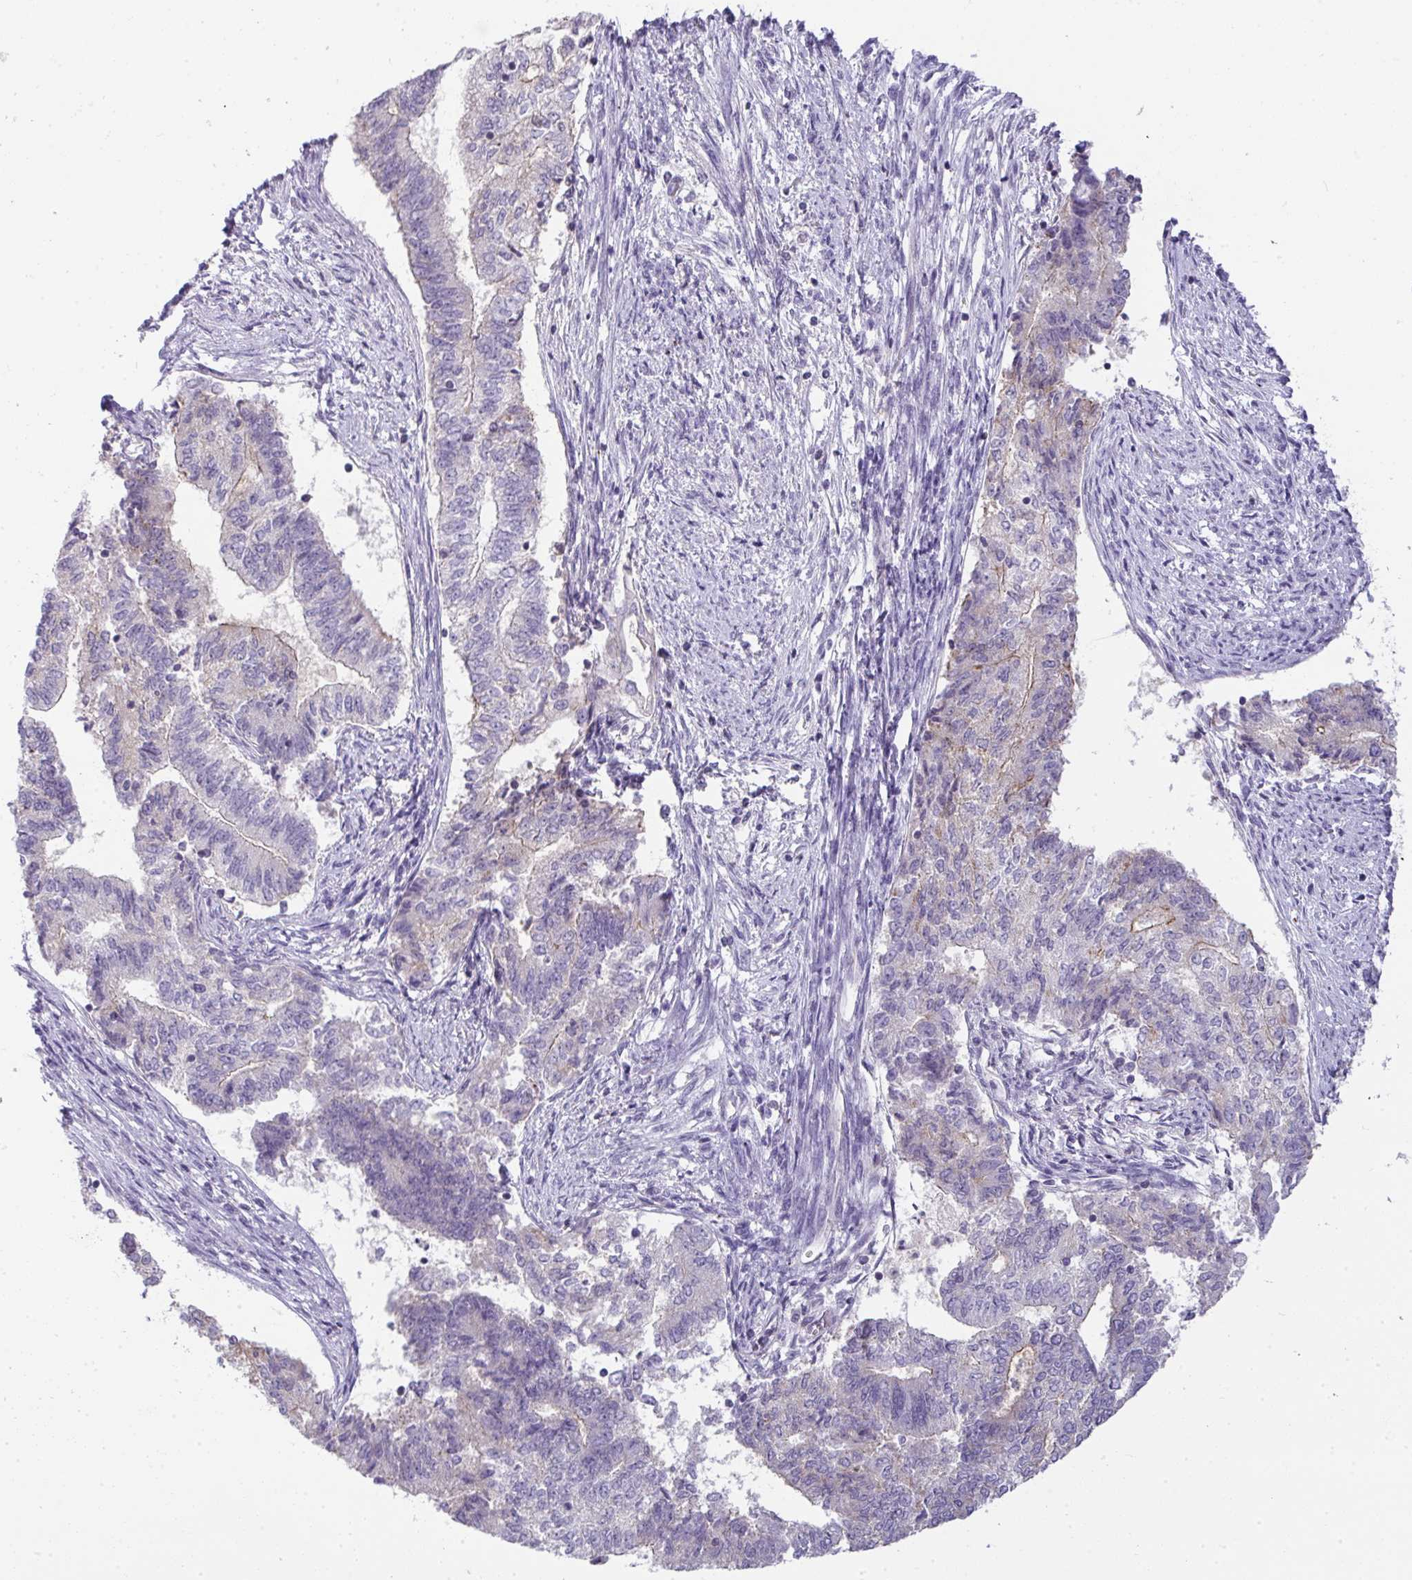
{"staining": {"intensity": "weak", "quantity": "<25%", "location": "cytoplasmic/membranous"}, "tissue": "endometrial cancer", "cell_type": "Tumor cells", "image_type": "cancer", "snomed": [{"axis": "morphology", "description": "Adenocarcinoma, NOS"}, {"axis": "topography", "description": "Endometrium"}], "caption": "A high-resolution micrograph shows immunohistochemistry (IHC) staining of adenocarcinoma (endometrial), which displays no significant positivity in tumor cells.", "gene": "VPS4B", "patient": {"sex": "female", "age": 65}}